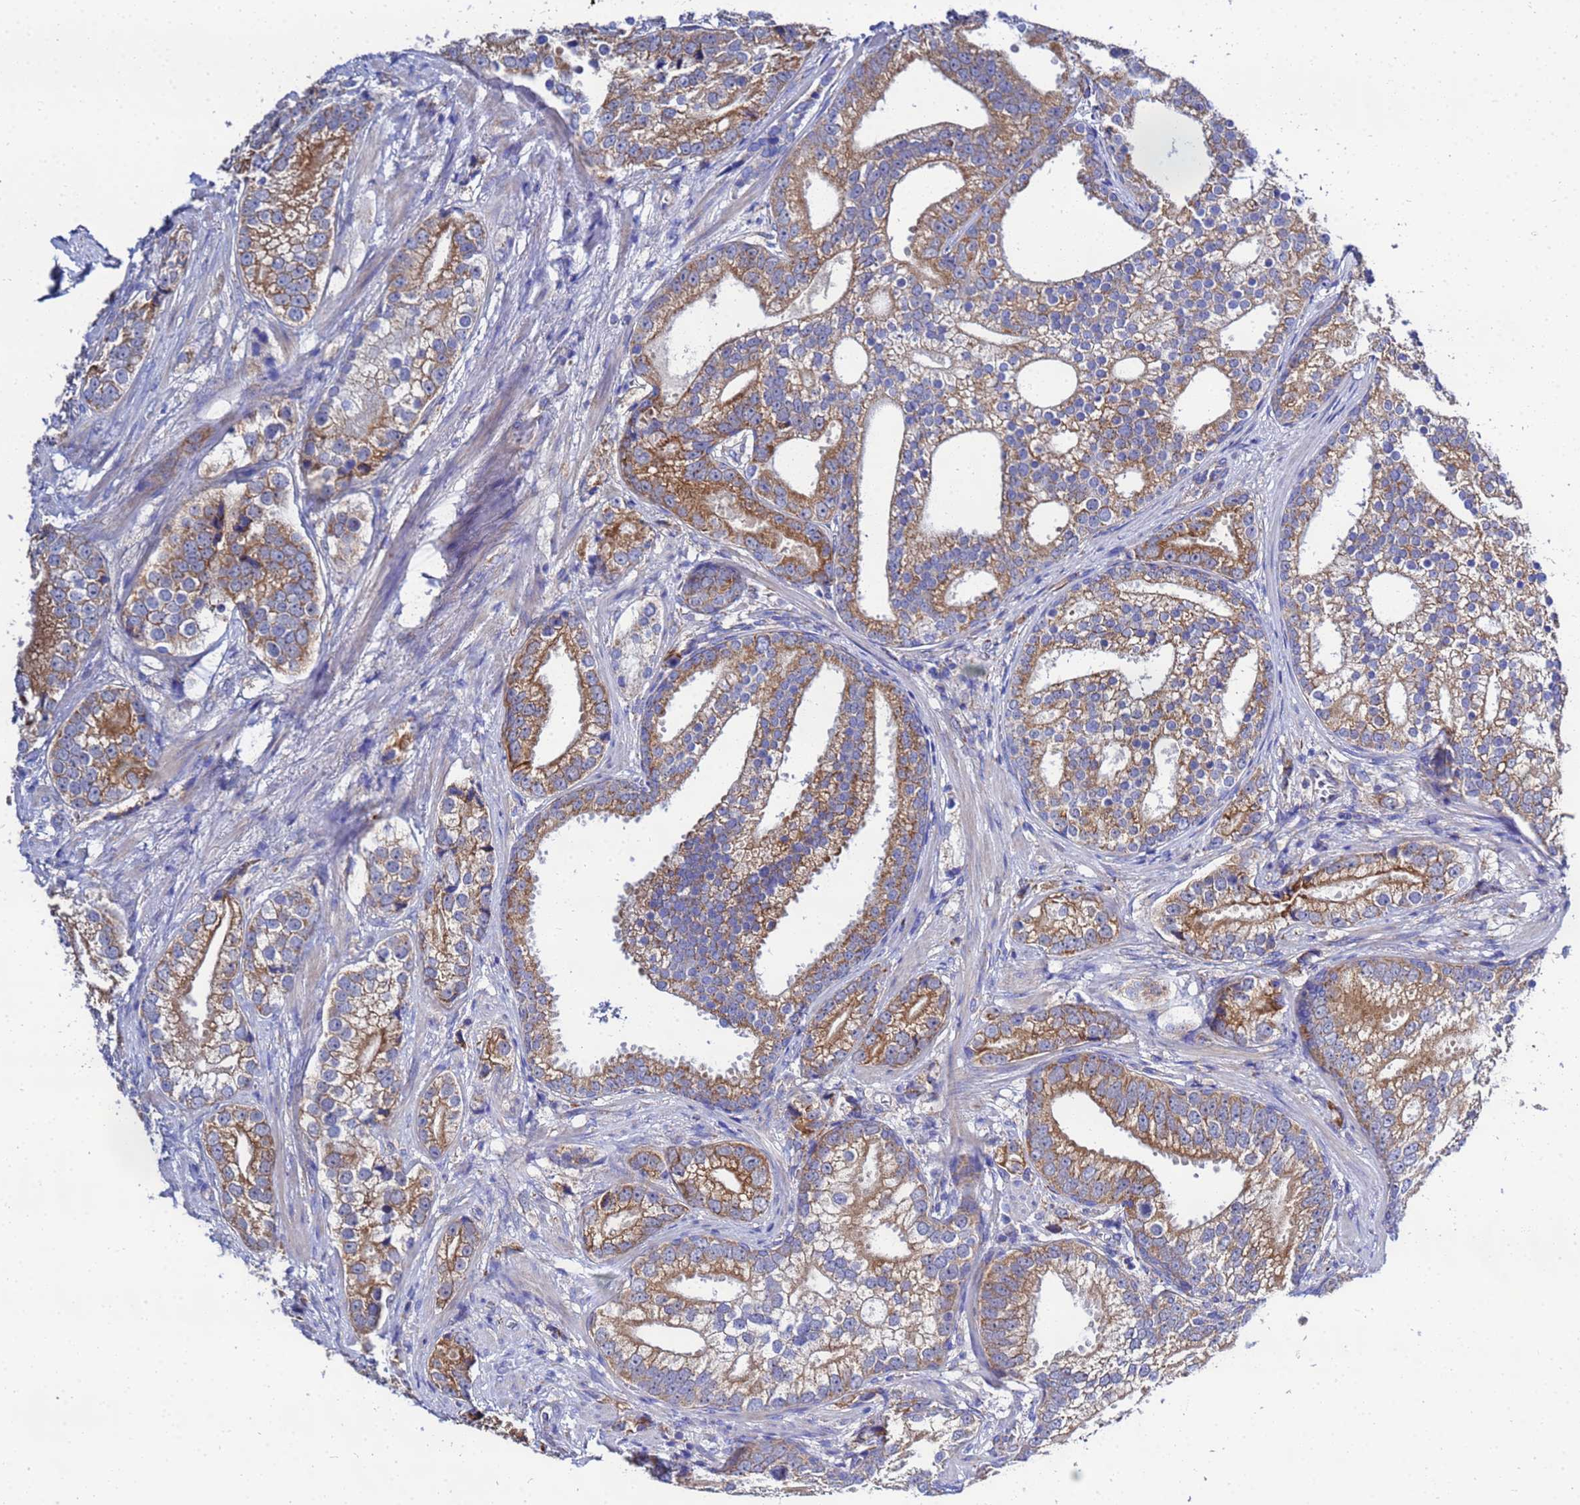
{"staining": {"intensity": "moderate", "quantity": ">75%", "location": "cytoplasmic/membranous"}, "tissue": "prostate cancer", "cell_type": "Tumor cells", "image_type": "cancer", "snomed": [{"axis": "morphology", "description": "Adenocarcinoma, High grade"}, {"axis": "topography", "description": "Prostate"}], "caption": "Prostate cancer (high-grade adenocarcinoma) tissue displays moderate cytoplasmic/membranous positivity in about >75% of tumor cells (DAB (3,3'-diaminobenzidine) IHC, brown staining for protein, blue staining for nuclei).", "gene": "FAHD2A", "patient": {"sex": "male", "age": 75}}